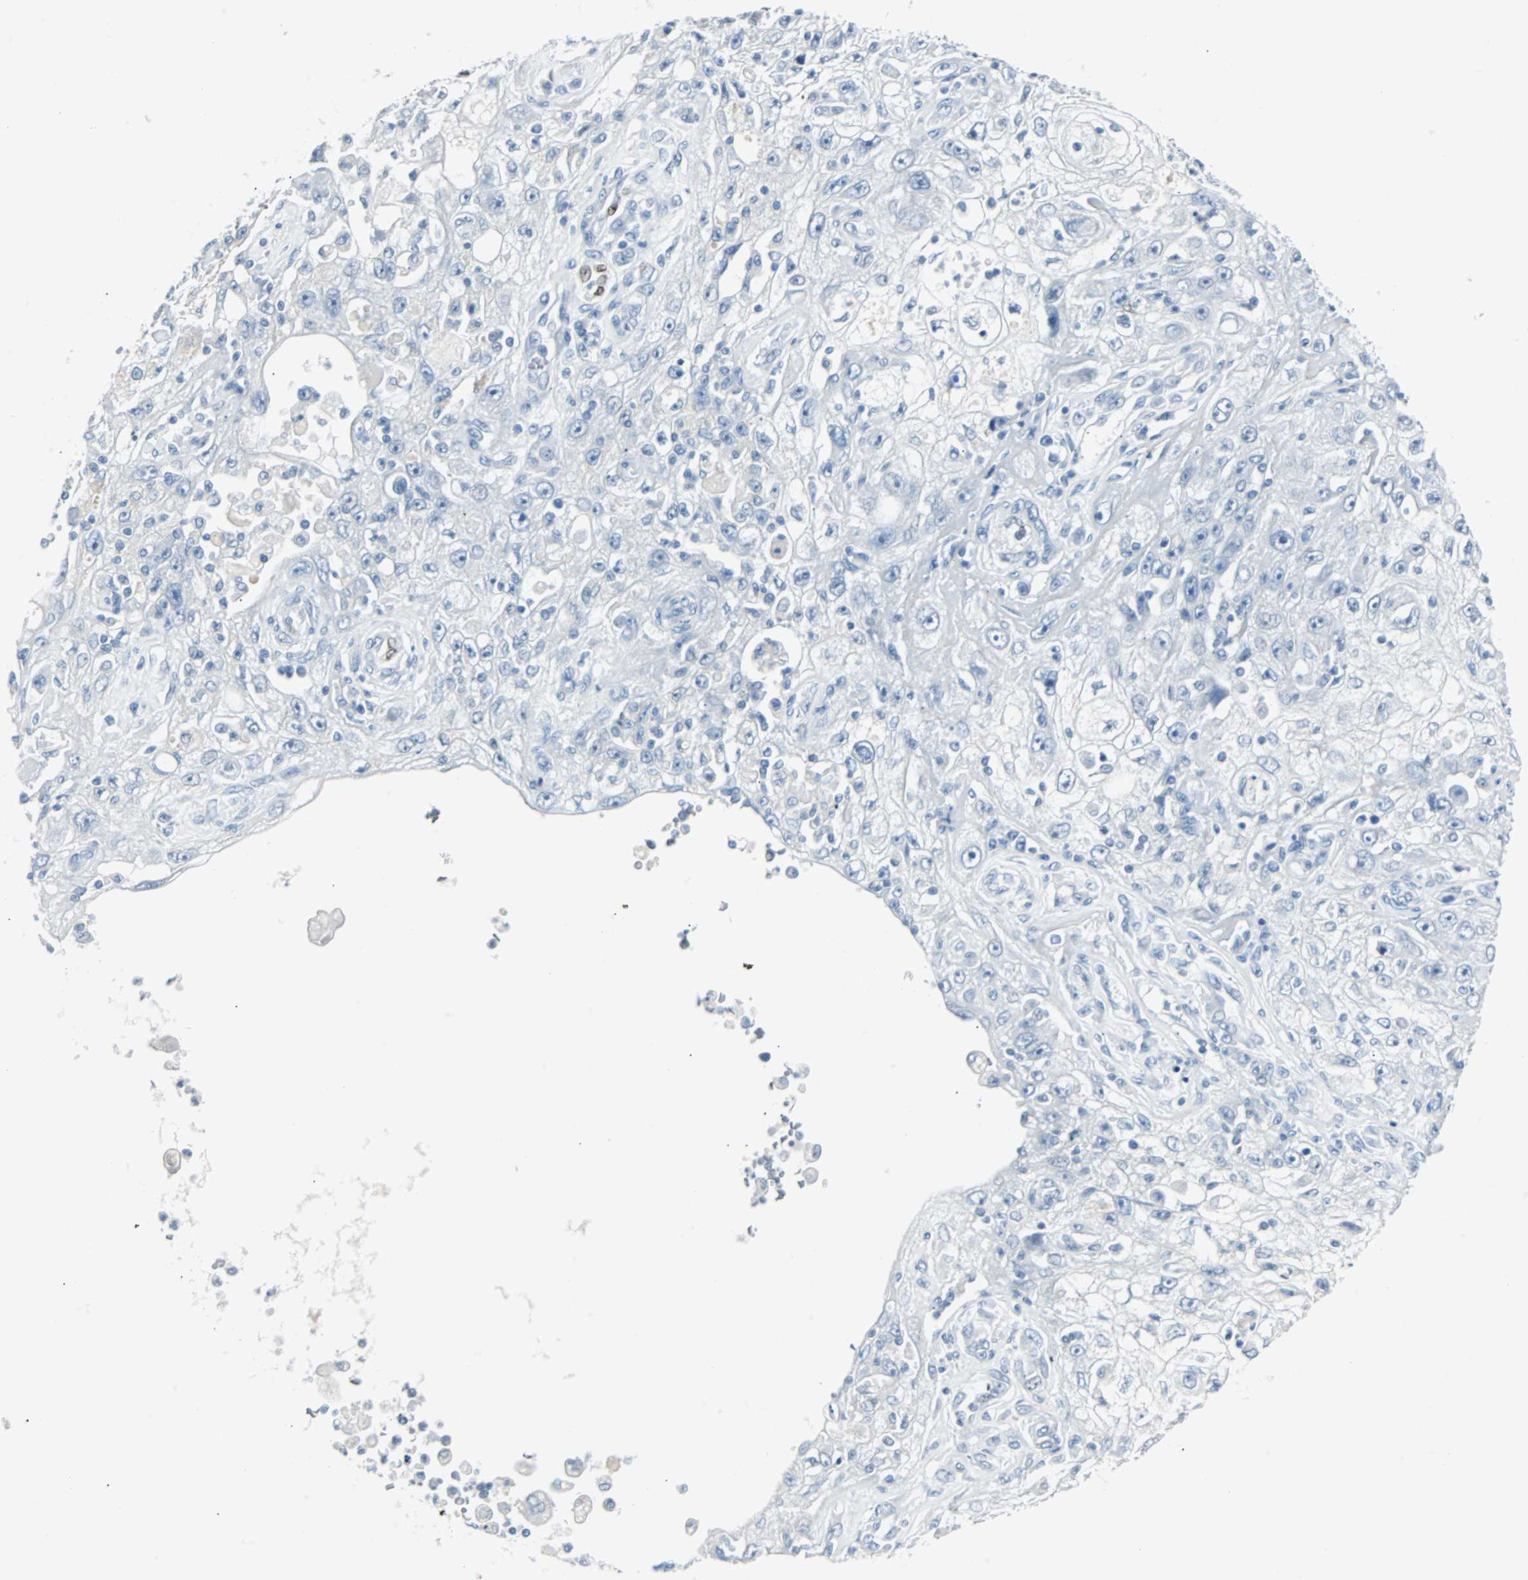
{"staining": {"intensity": "negative", "quantity": "none", "location": "none"}, "tissue": "skin cancer", "cell_type": "Tumor cells", "image_type": "cancer", "snomed": [{"axis": "morphology", "description": "Squamous cell carcinoma, NOS"}, {"axis": "topography", "description": "Skin"}], "caption": "IHC micrograph of skin cancer stained for a protein (brown), which demonstrates no expression in tumor cells.", "gene": "IL33", "patient": {"sex": "male", "age": 75}}